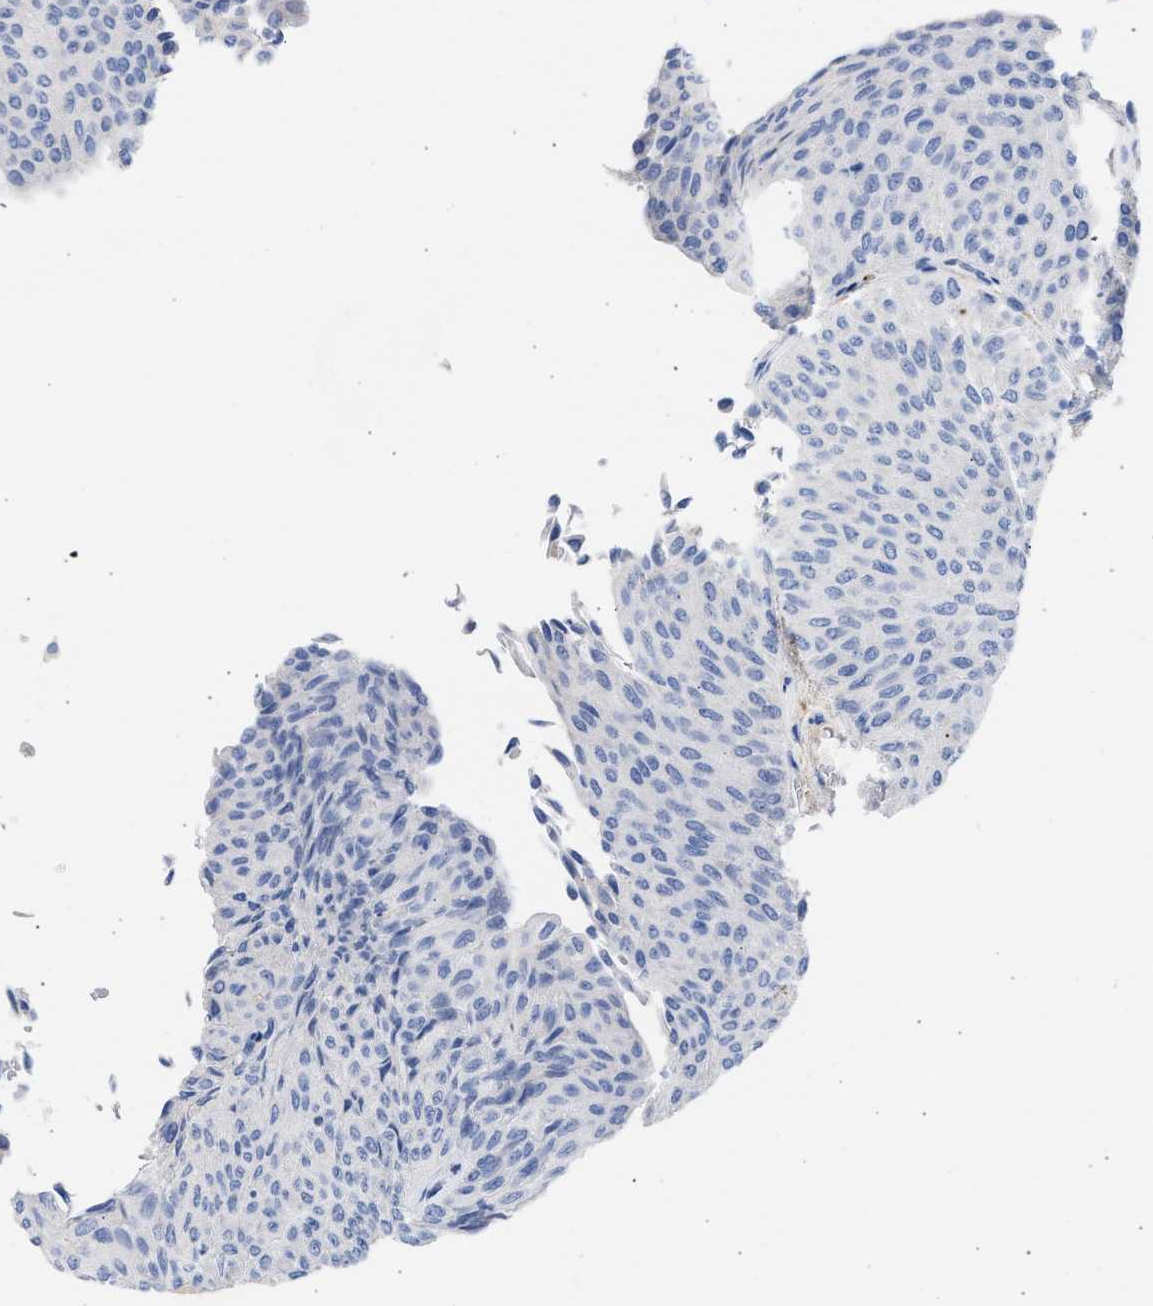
{"staining": {"intensity": "negative", "quantity": "none", "location": "none"}, "tissue": "urothelial cancer", "cell_type": "Tumor cells", "image_type": "cancer", "snomed": [{"axis": "morphology", "description": "Urothelial carcinoma, Low grade"}, {"axis": "topography", "description": "Urinary bladder"}], "caption": "This is an immunohistochemistry (IHC) micrograph of human urothelial cancer. There is no expression in tumor cells.", "gene": "RSPH1", "patient": {"sex": "male", "age": 78}}